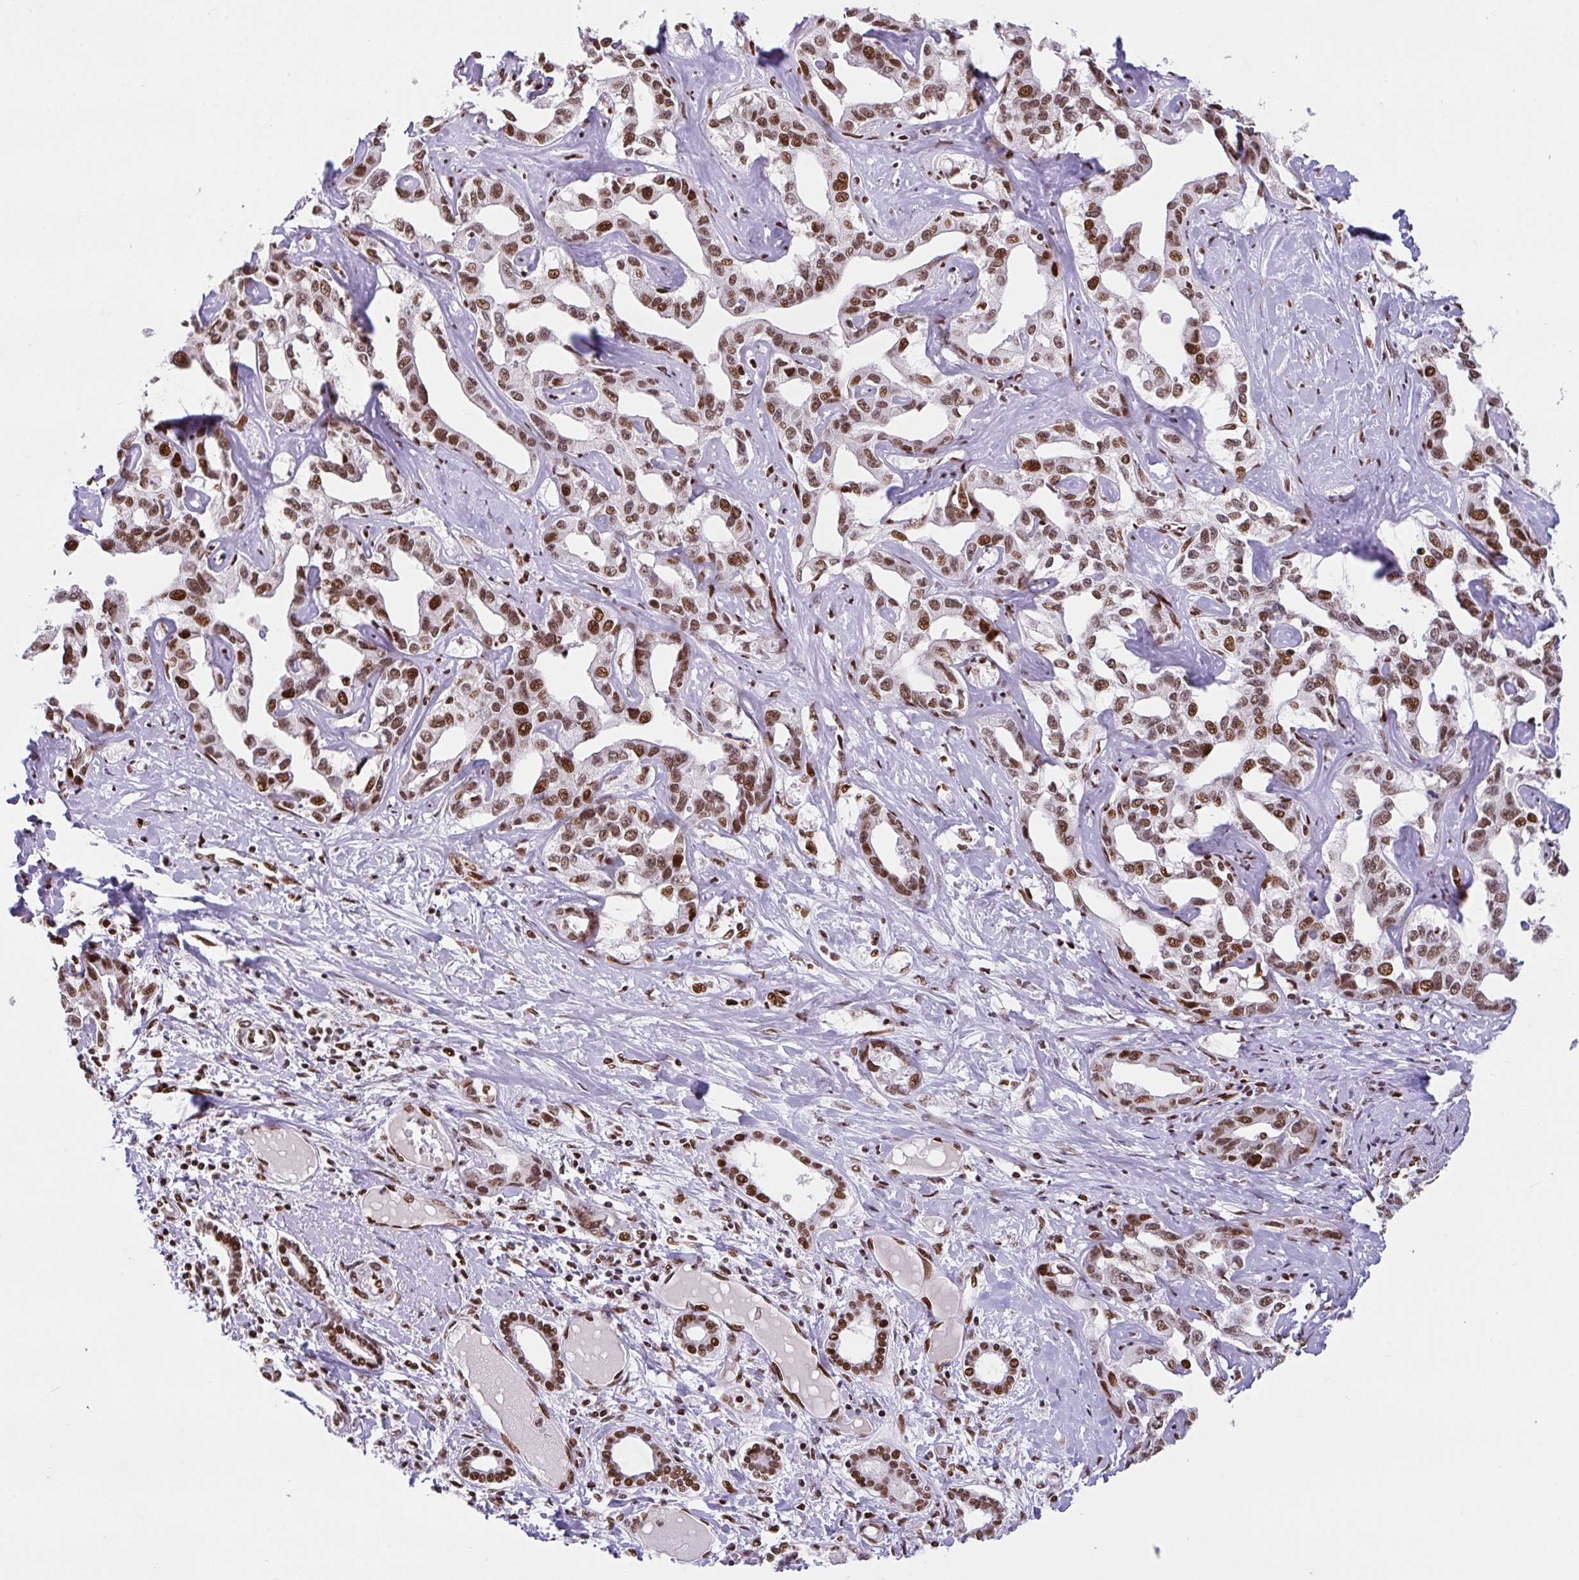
{"staining": {"intensity": "moderate", "quantity": ">75%", "location": "nuclear"}, "tissue": "liver cancer", "cell_type": "Tumor cells", "image_type": "cancer", "snomed": [{"axis": "morphology", "description": "Cholangiocarcinoma"}, {"axis": "topography", "description": "Liver"}], "caption": "Liver cancer (cholangiocarcinoma) stained for a protein reveals moderate nuclear positivity in tumor cells. Nuclei are stained in blue.", "gene": "CLP1", "patient": {"sex": "male", "age": 59}}